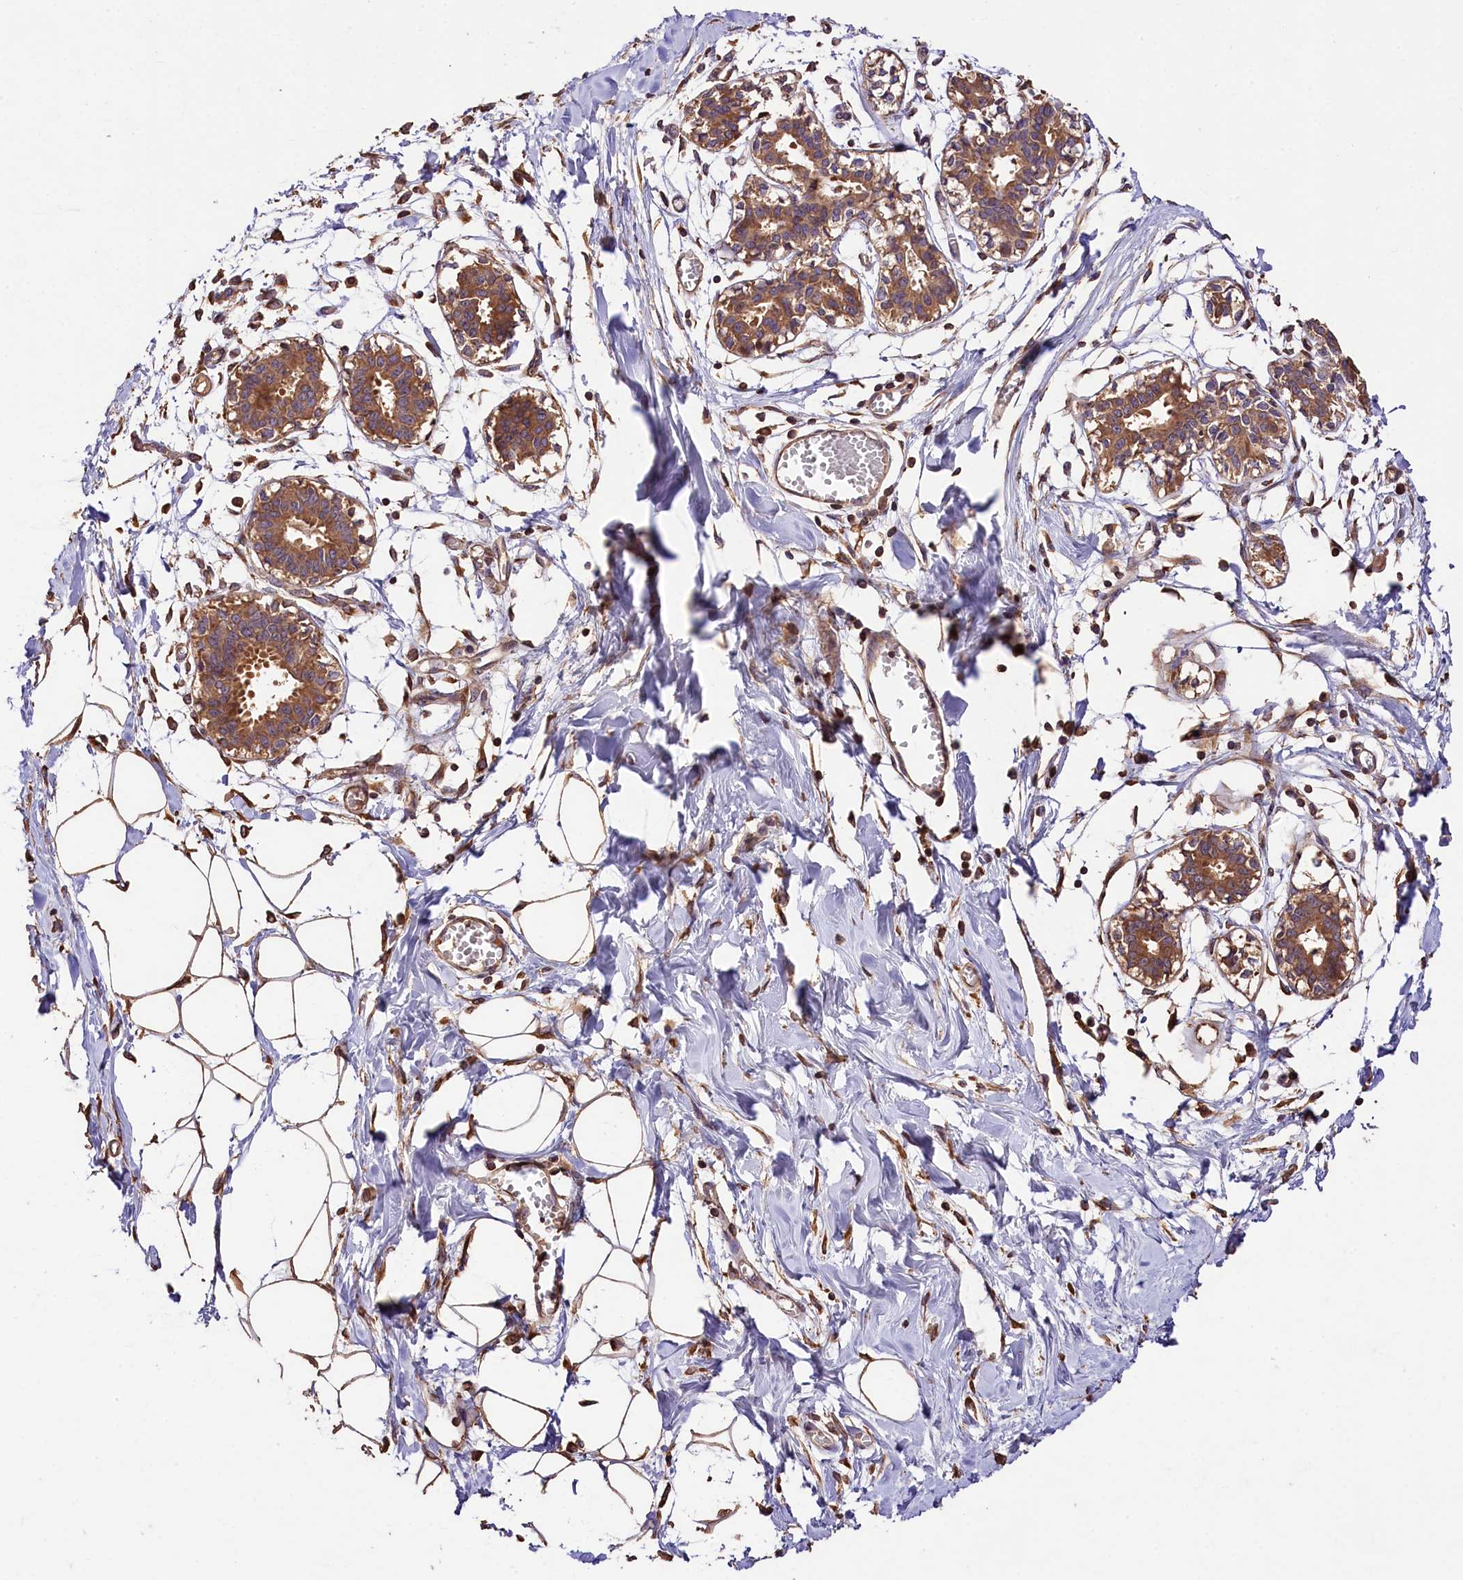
{"staining": {"intensity": "moderate", "quantity": ">75%", "location": "cytoplasmic/membranous"}, "tissue": "breast", "cell_type": "Adipocytes", "image_type": "normal", "snomed": [{"axis": "morphology", "description": "Normal tissue, NOS"}, {"axis": "topography", "description": "Breast"}], "caption": "Immunohistochemistry image of normal breast: human breast stained using immunohistochemistry shows medium levels of moderate protein expression localized specifically in the cytoplasmic/membranous of adipocytes, appearing as a cytoplasmic/membranous brown color.", "gene": "KPTN", "patient": {"sex": "female", "age": 27}}